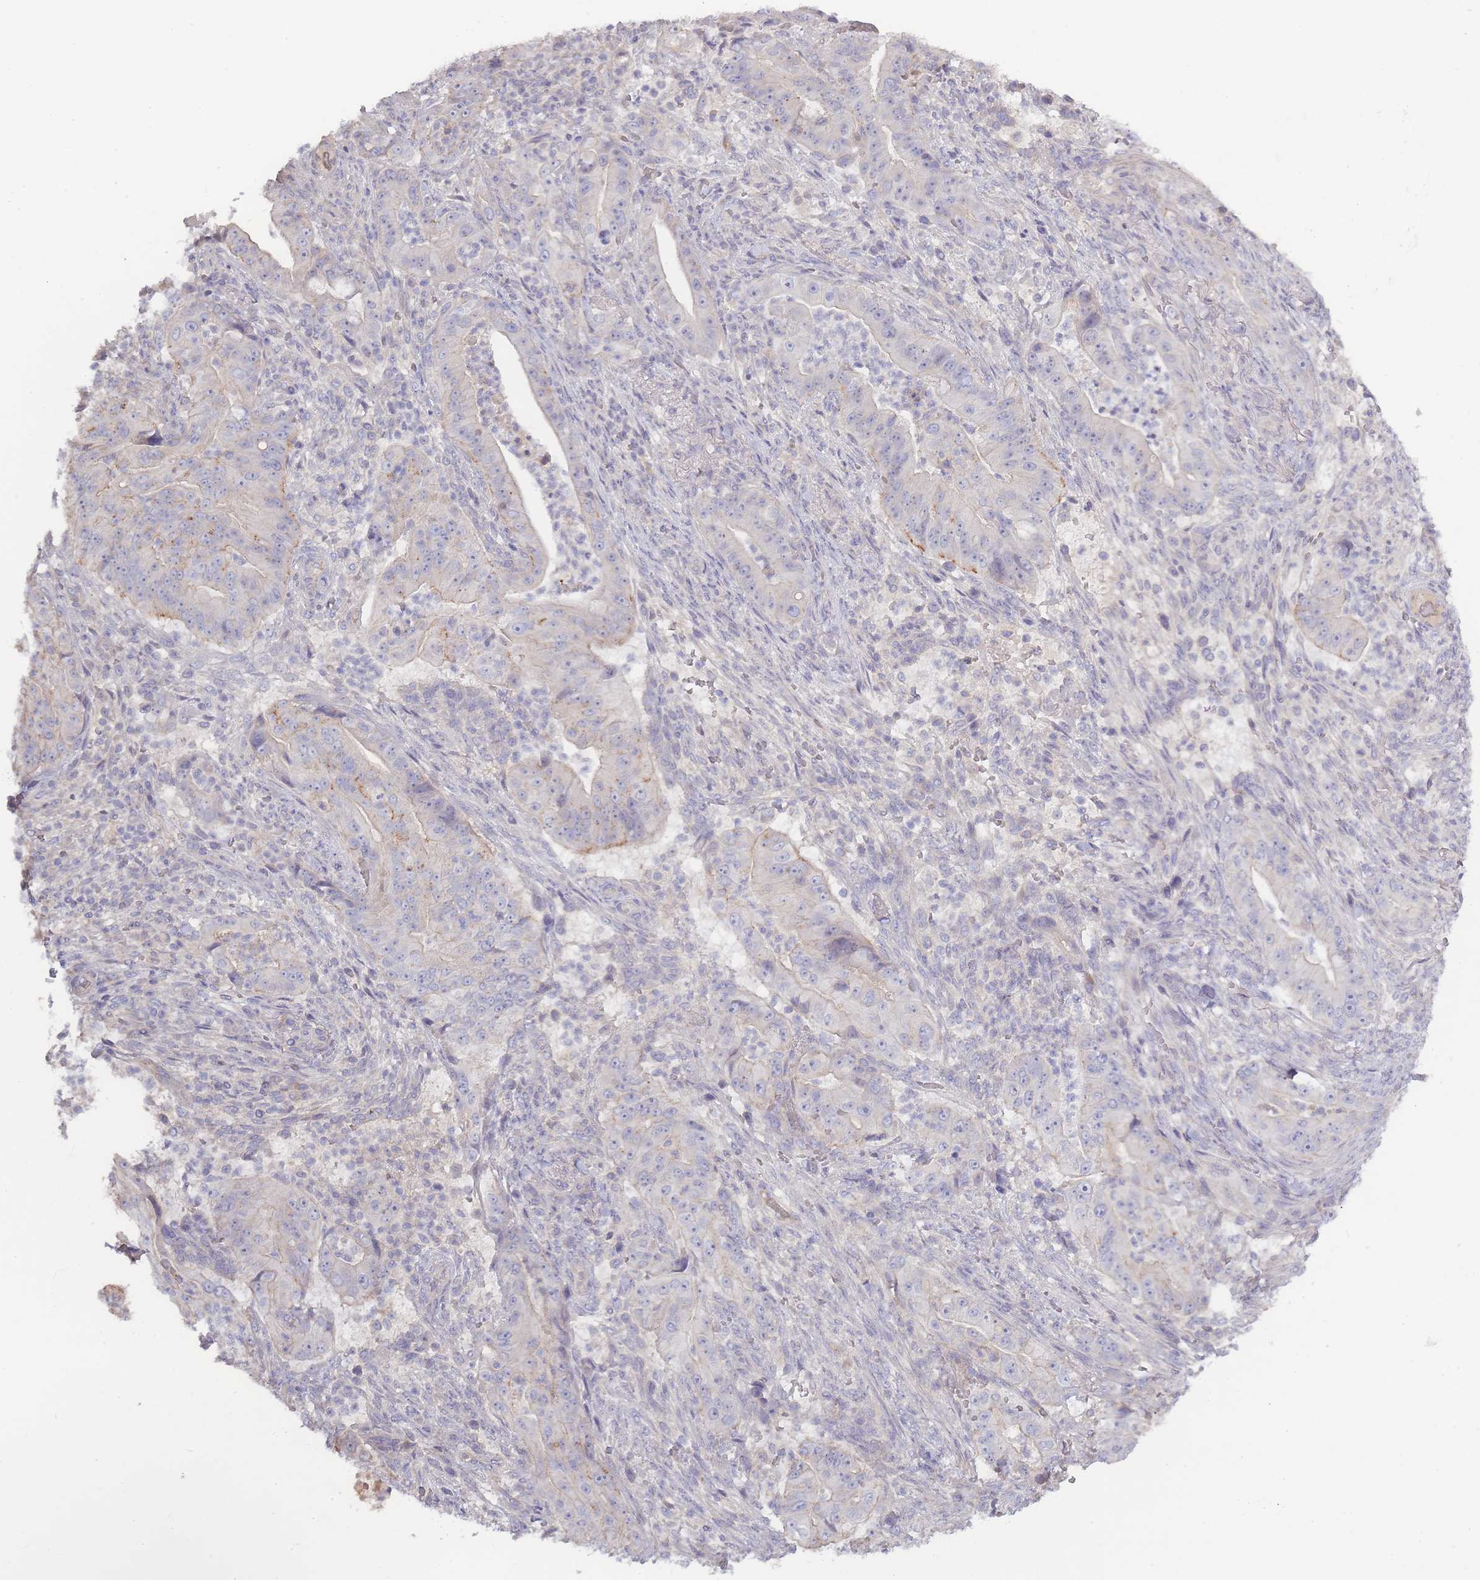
{"staining": {"intensity": "moderate", "quantity": "25%-75%", "location": "cytoplasmic/membranous"}, "tissue": "pancreatic cancer", "cell_type": "Tumor cells", "image_type": "cancer", "snomed": [{"axis": "morphology", "description": "Adenocarcinoma, NOS"}, {"axis": "topography", "description": "Pancreas"}], "caption": "Immunohistochemical staining of human adenocarcinoma (pancreatic) reveals medium levels of moderate cytoplasmic/membranous staining in about 25%-75% of tumor cells.", "gene": "SPHKAP", "patient": {"sex": "male", "age": 71}}